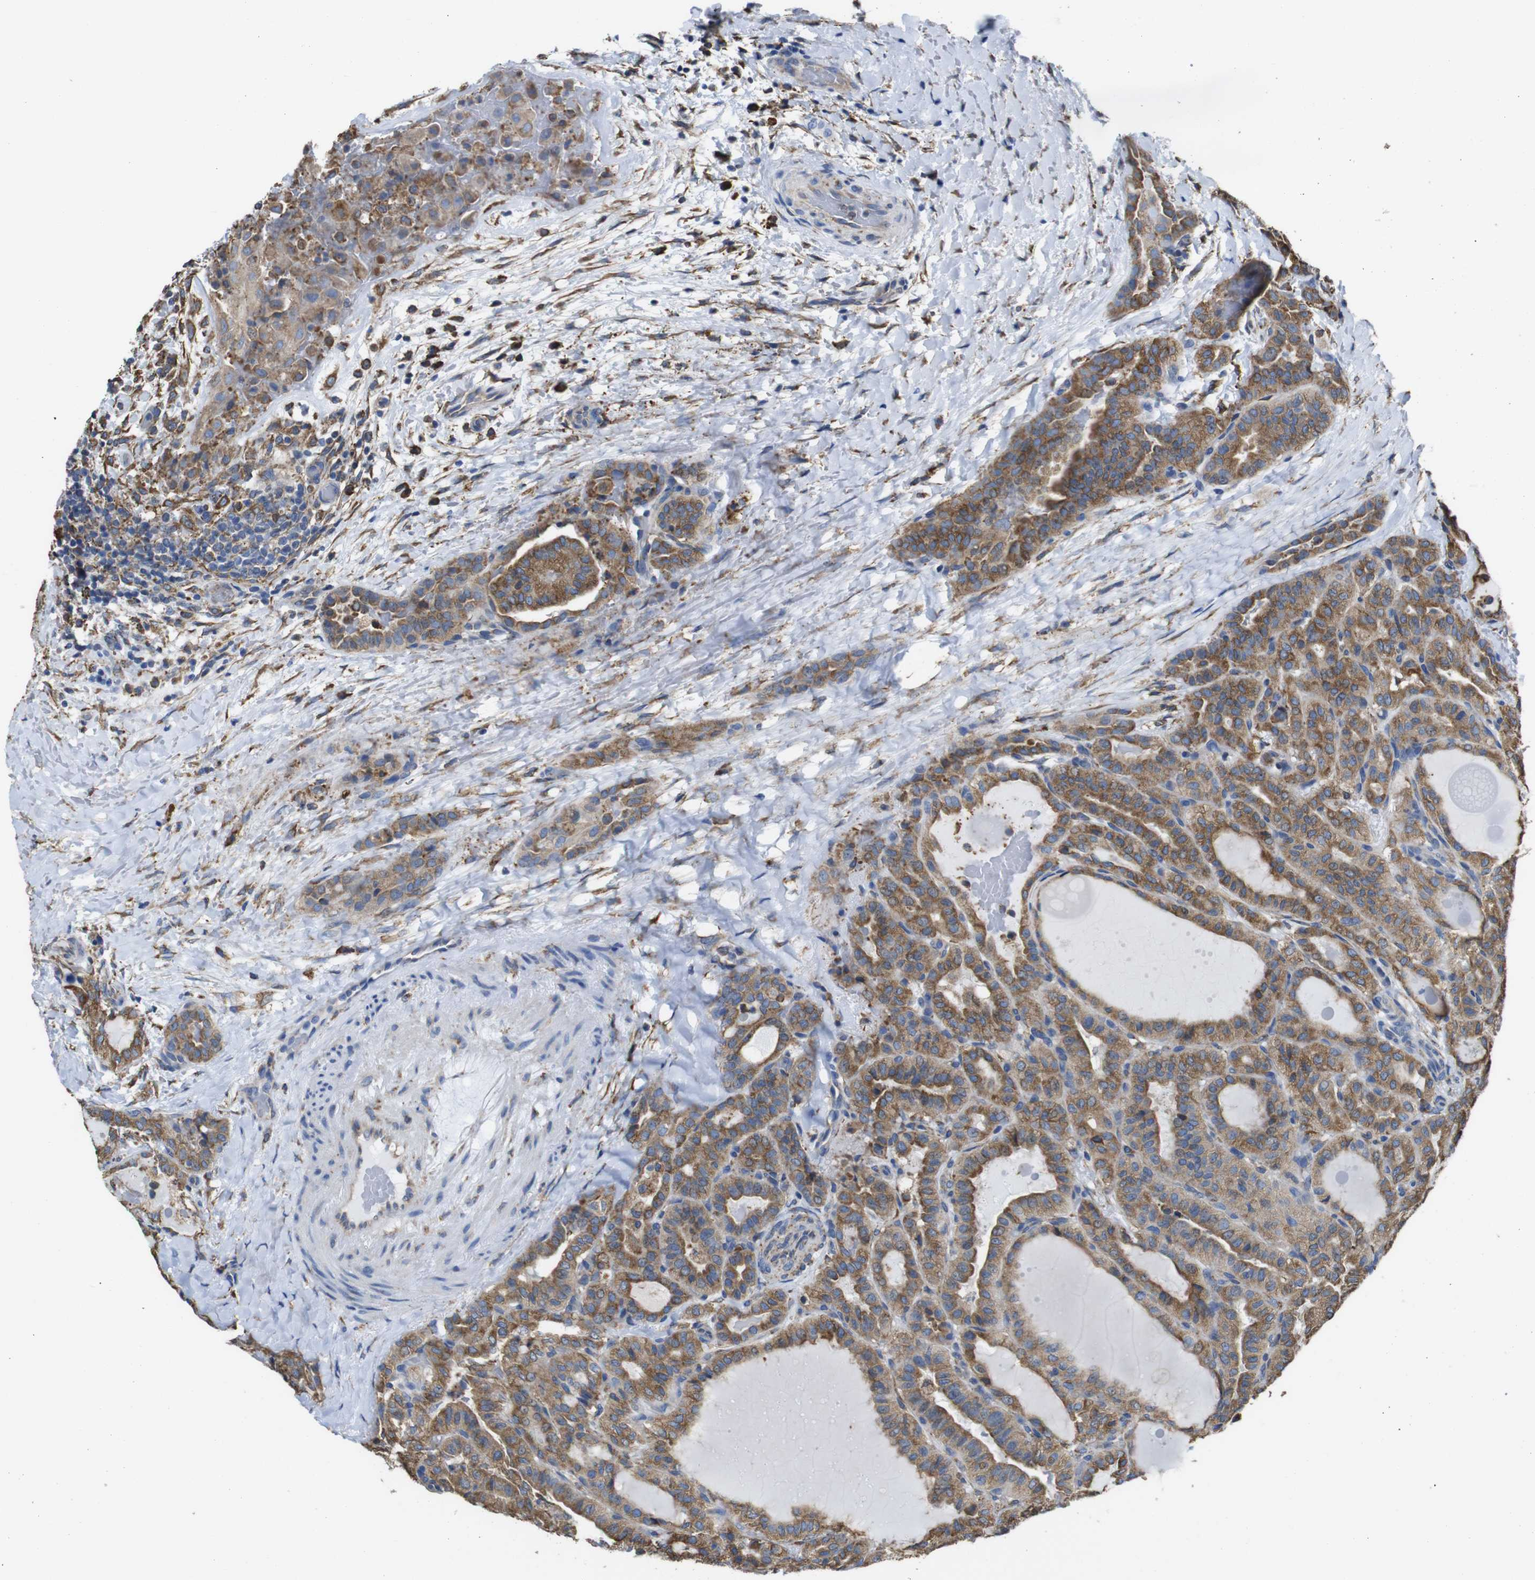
{"staining": {"intensity": "moderate", "quantity": ">75%", "location": "cytoplasmic/membranous"}, "tissue": "thyroid cancer", "cell_type": "Tumor cells", "image_type": "cancer", "snomed": [{"axis": "morphology", "description": "Papillary adenocarcinoma, NOS"}, {"axis": "topography", "description": "Thyroid gland"}], "caption": "The micrograph reveals staining of thyroid cancer (papillary adenocarcinoma), revealing moderate cytoplasmic/membranous protein staining (brown color) within tumor cells.", "gene": "PPIB", "patient": {"sex": "male", "age": 77}}